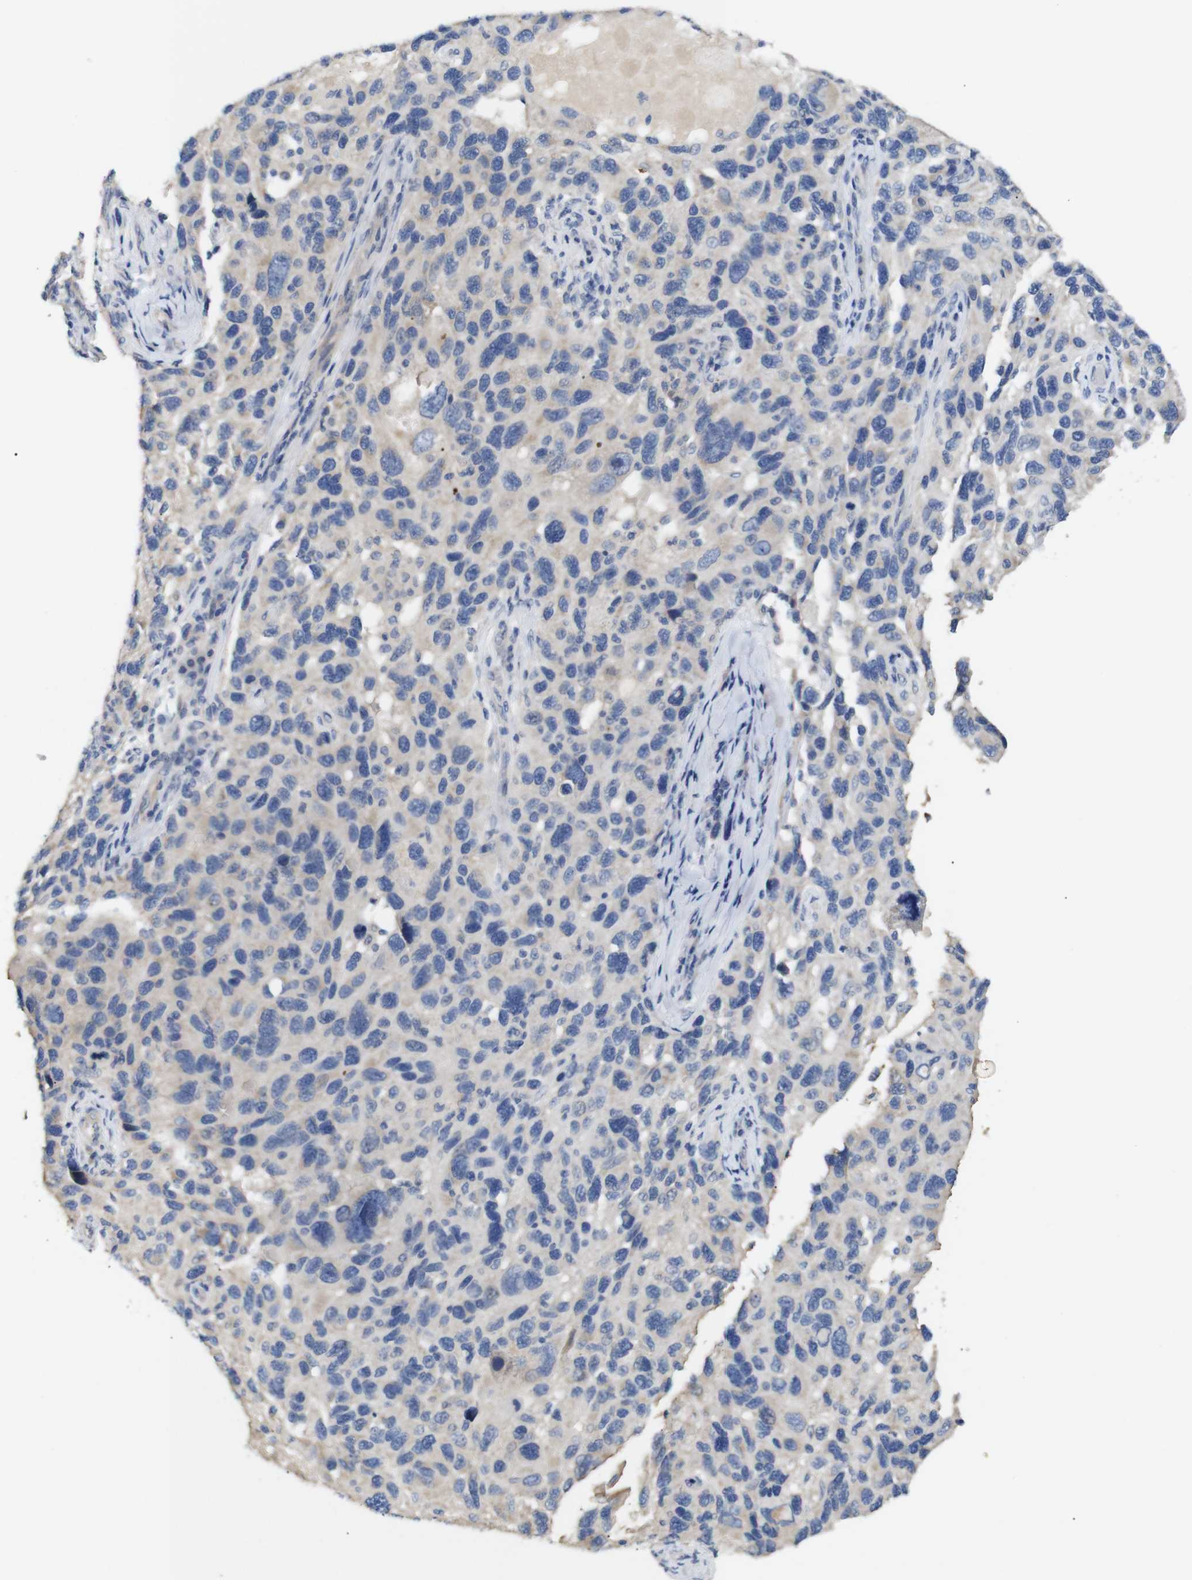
{"staining": {"intensity": "weak", "quantity": "<25%", "location": "cytoplasmic/membranous"}, "tissue": "melanoma", "cell_type": "Tumor cells", "image_type": "cancer", "snomed": [{"axis": "morphology", "description": "Malignant melanoma, NOS"}, {"axis": "topography", "description": "Skin"}], "caption": "DAB immunohistochemical staining of human malignant melanoma exhibits no significant expression in tumor cells. (Immunohistochemistry (ihc), brightfield microscopy, high magnification).", "gene": "ALOX15", "patient": {"sex": "male", "age": 53}}